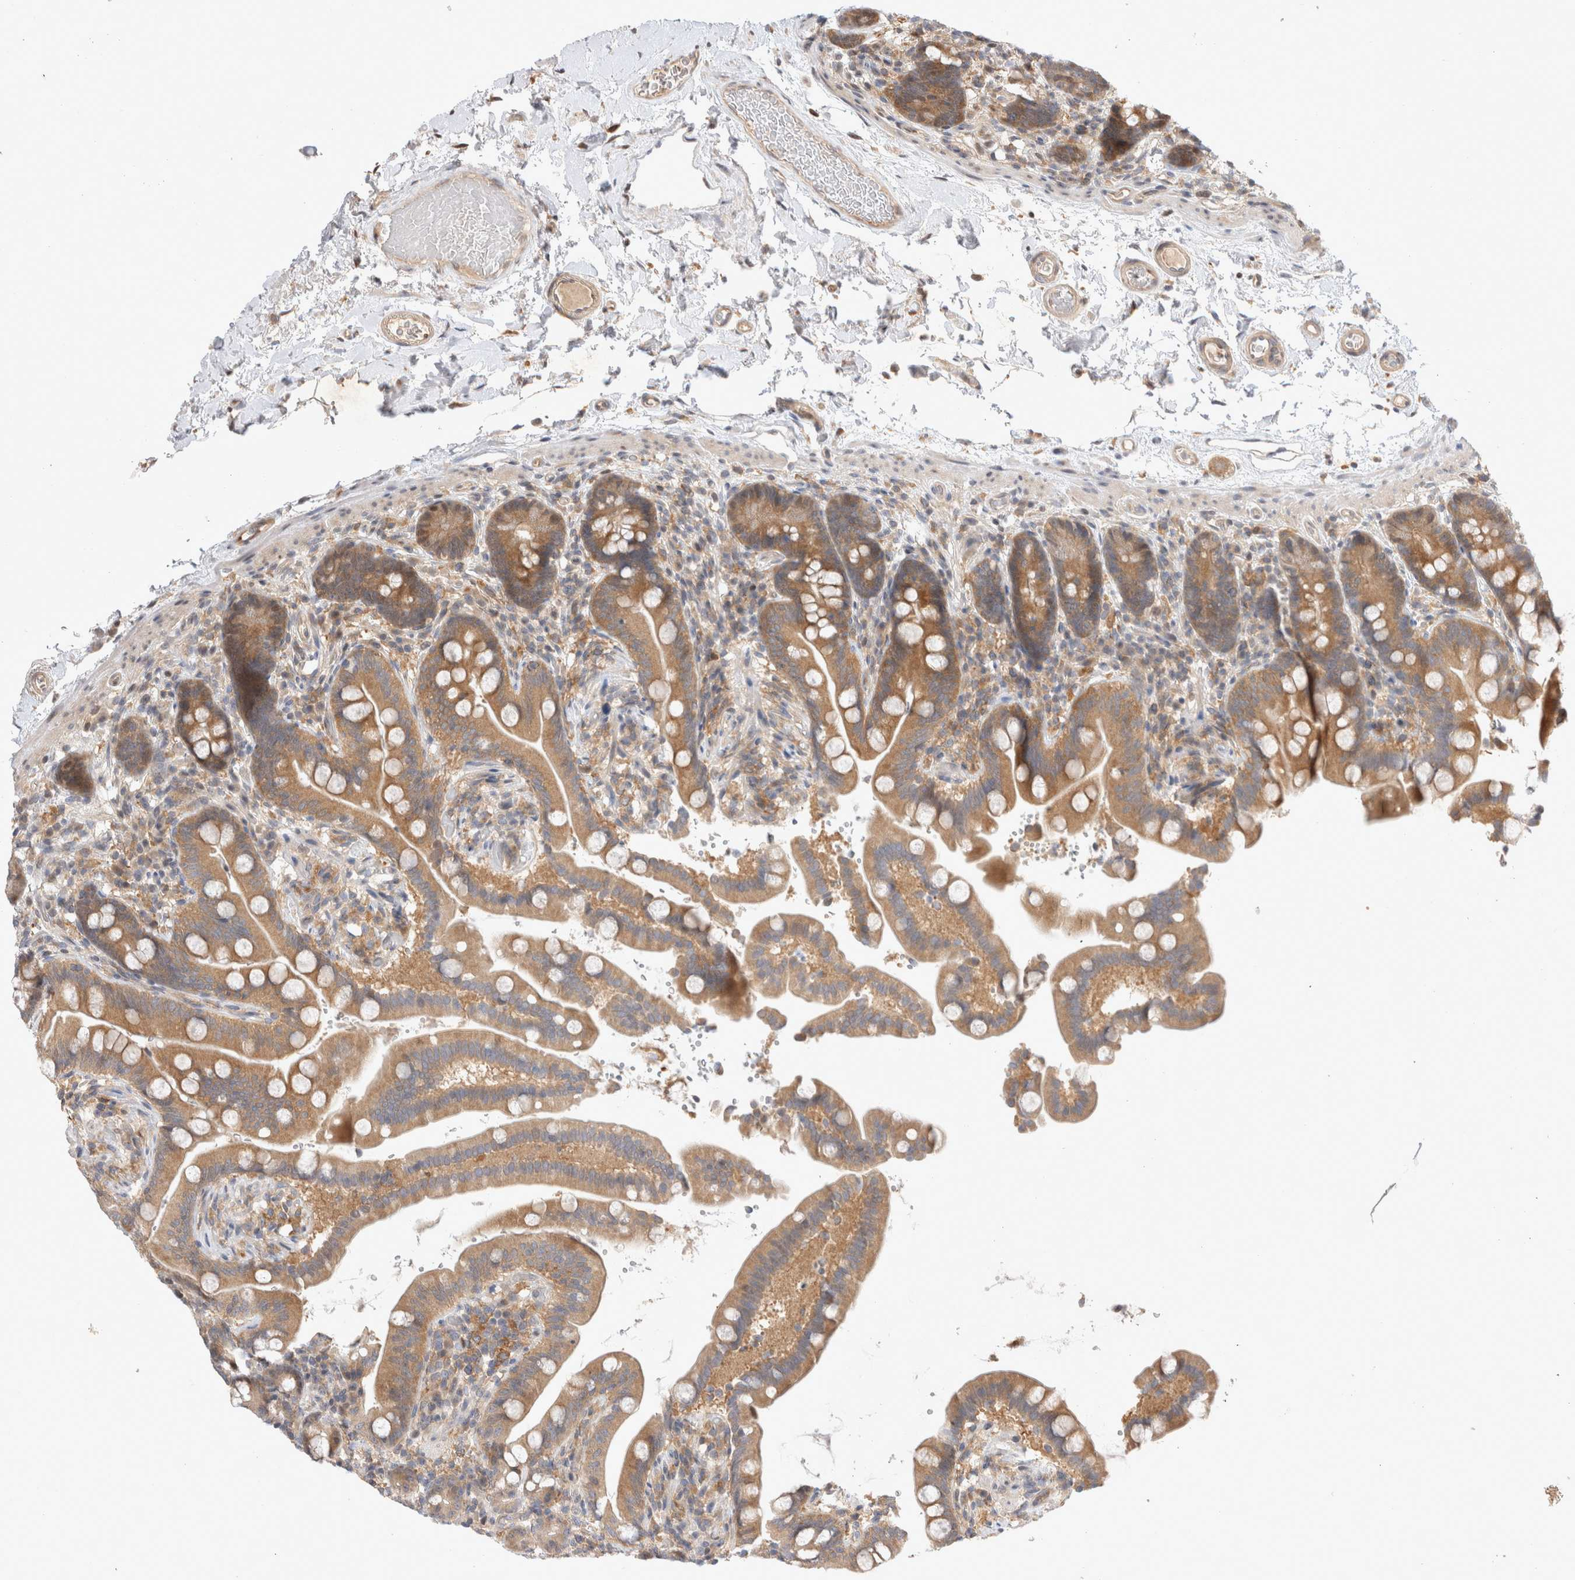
{"staining": {"intensity": "weak", "quantity": ">75%", "location": "cytoplasmic/membranous"}, "tissue": "colon", "cell_type": "Endothelial cells", "image_type": "normal", "snomed": [{"axis": "morphology", "description": "Normal tissue, NOS"}, {"axis": "topography", "description": "Smooth muscle"}, {"axis": "topography", "description": "Colon"}], "caption": "The histopathology image displays staining of normal colon, revealing weak cytoplasmic/membranous protein positivity (brown color) within endothelial cells. Ihc stains the protein in brown and the nuclei are stained blue.", "gene": "HTT", "patient": {"sex": "male", "age": 73}}